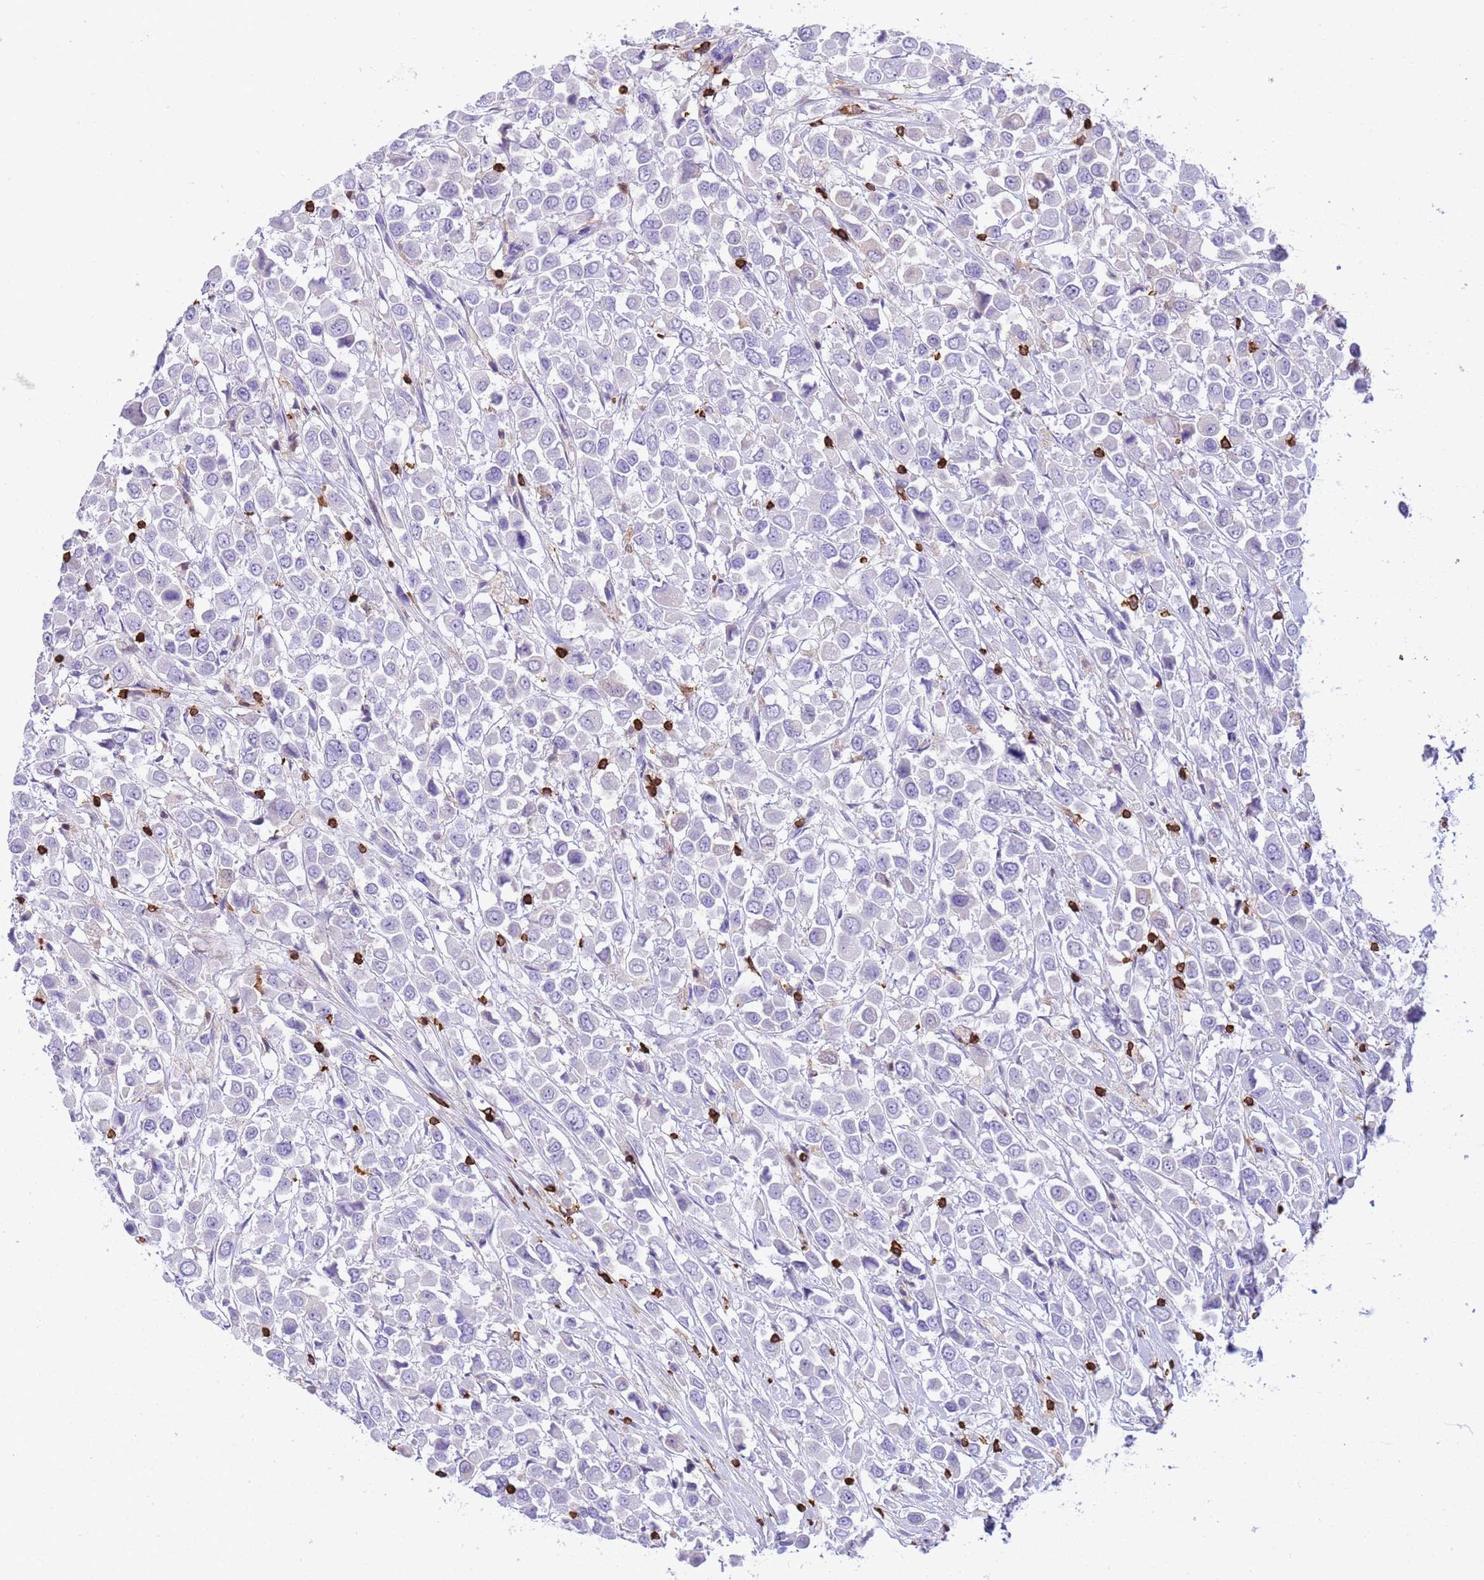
{"staining": {"intensity": "negative", "quantity": "none", "location": "none"}, "tissue": "breast cancer", "cell_type": "Tumor cells", "image_type": "cancer", "snomed": [{"axis": "morphology", "description": "Duct carcinoma"}, {"axis": "topography", "description": "Breast"}], "caption": "The image reveals no significant expression in tumor cells of breast cancer.", "gene": "IRF5", "patient": {"sex": "female", "age": 61}}